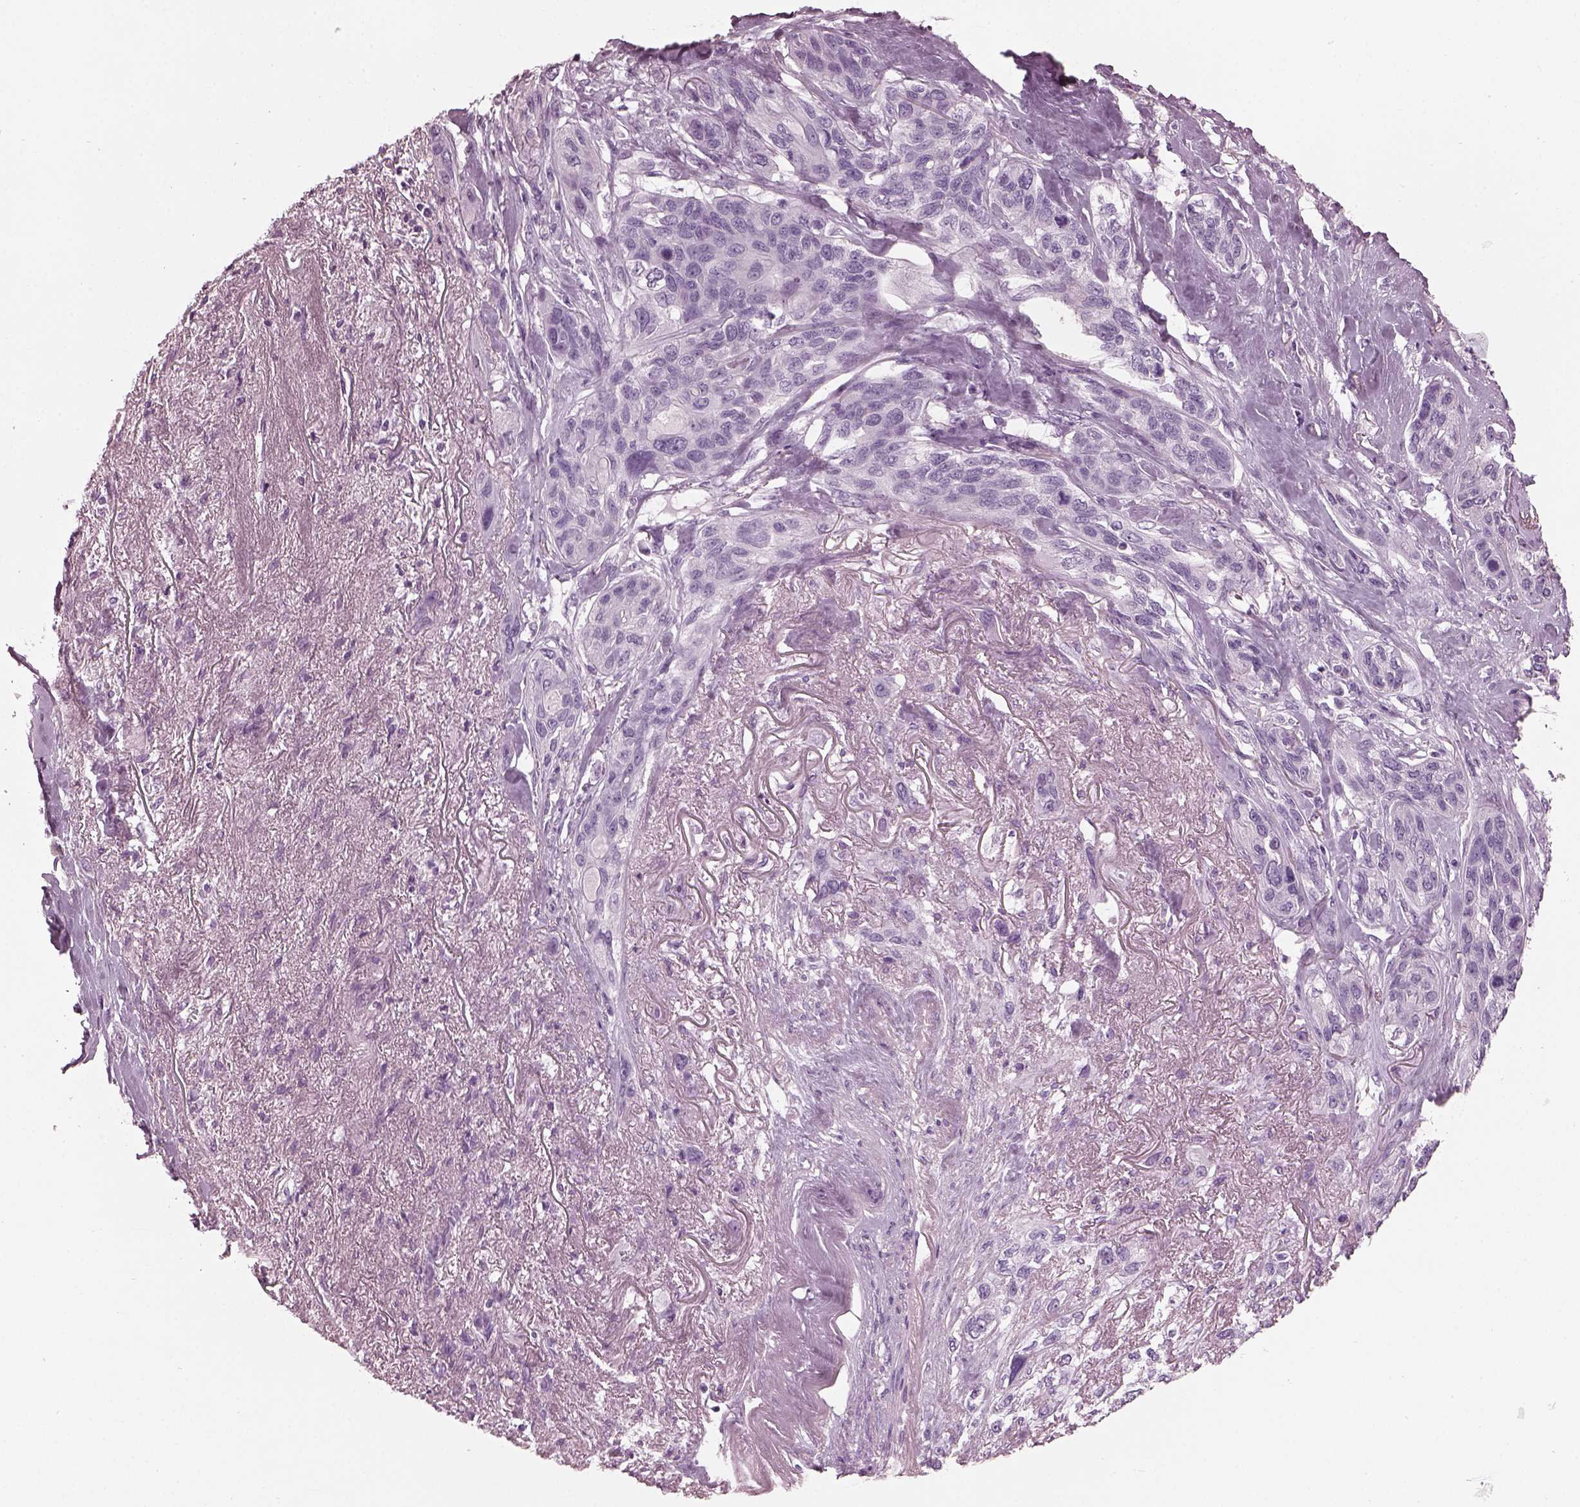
{"staining": {"intensity": "negative", "quantity": "none", "location": "none"}, "tissue": "lung cancer", "cell_type": "Tumor cells", "image_type": "cancer", "snomed": [{"axis": "morphology", "description": "Squamous cell carcinoma, NOS"}, {"axis": "topography", "description": "Lung"}], "caption": "Tumor cells are negative for protein expression in human lung cancer (squamous cell carcinoma). (Immunohistochemistry (ihc), brightfield microscopy, high magnification).", "gene": "HYDIN", "patient": {"sex": "female", "age": 70}}